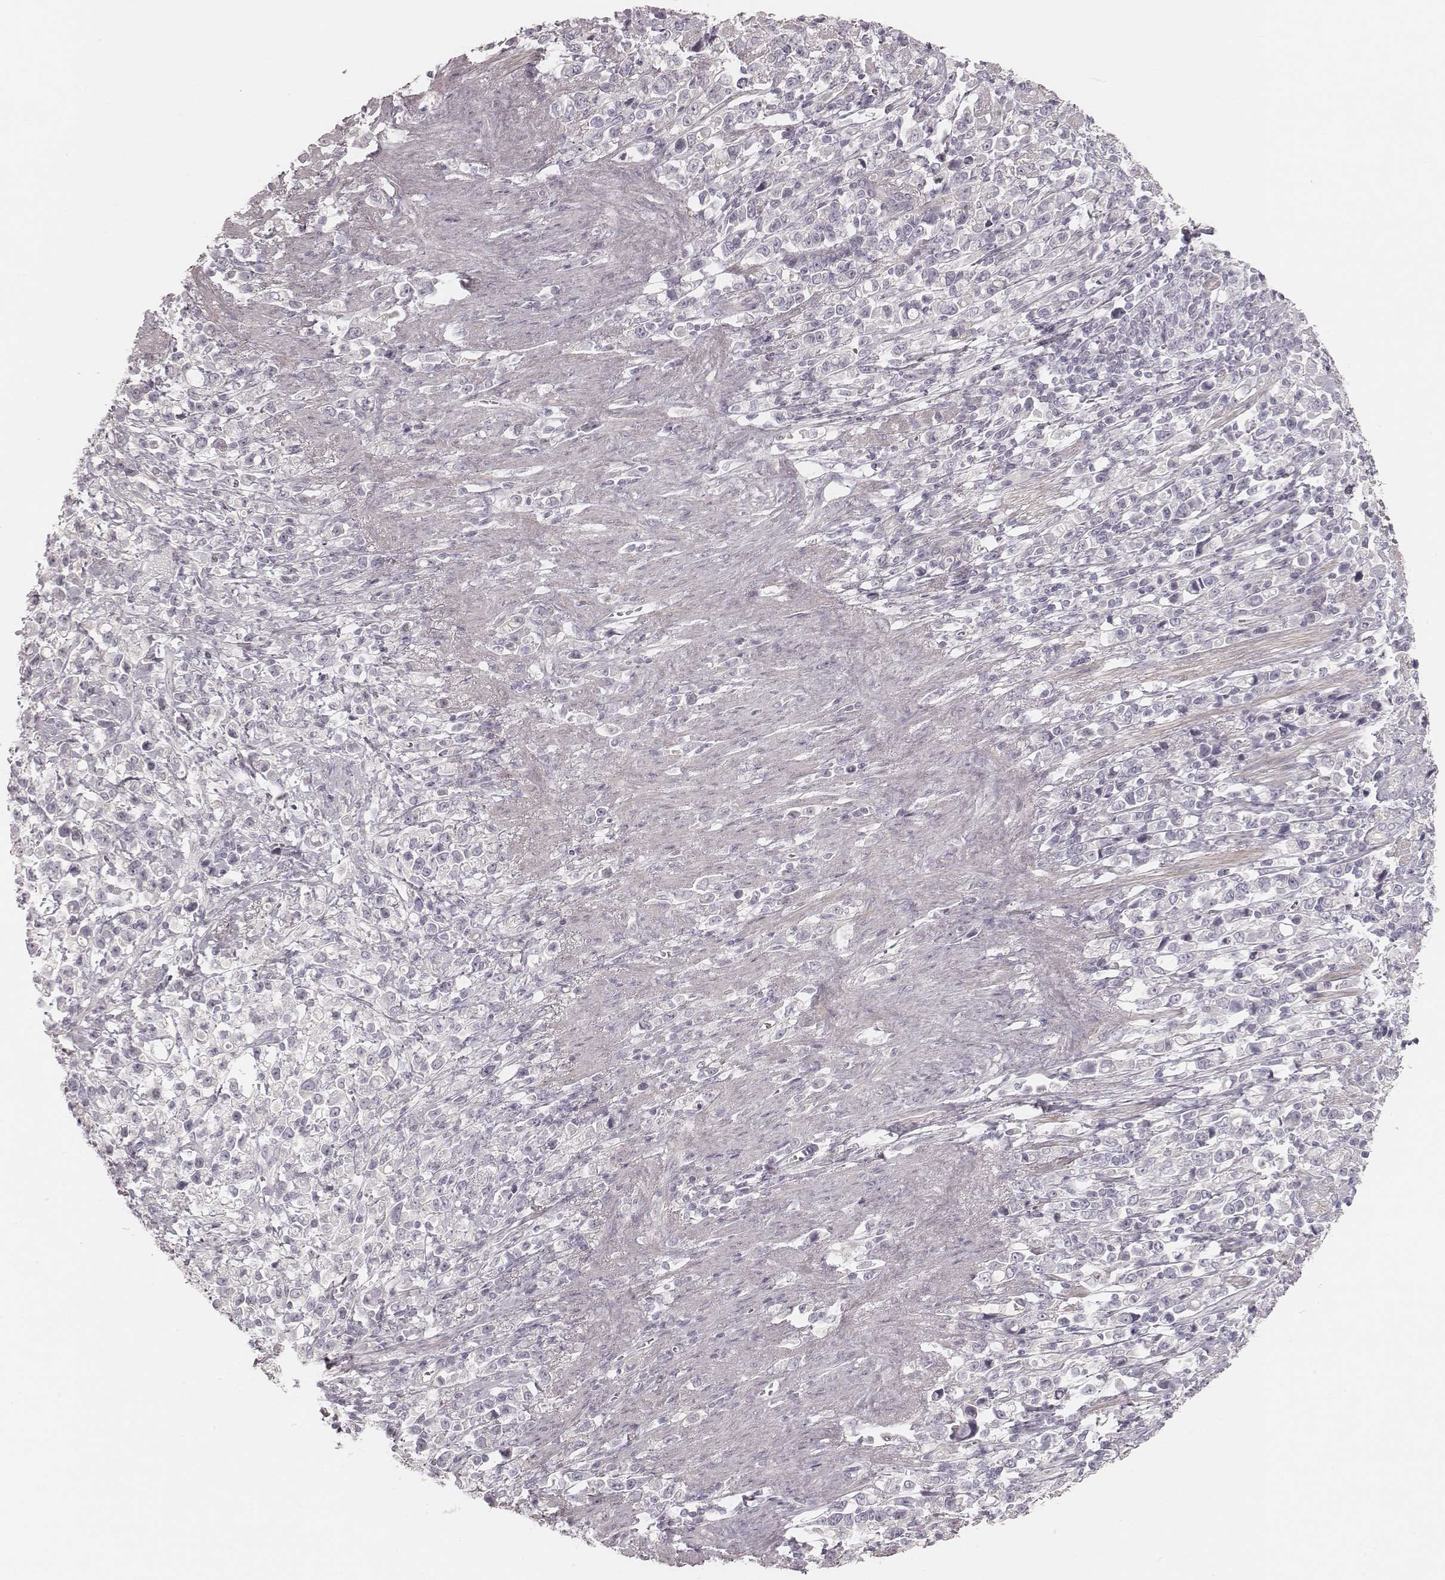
{"staining": {"intensity": "negative", "quantity": "none", "location": "none"}, "tissue": "stomach cancer", "cell_type": "Tumor cells", "image_type": "cancer", "snomed": [{"axis": "morphology", "description": "Adenocarcinoma, NOS"}, {"axis": "topography", "description": "Stomach"}], "caption": "A photomicrograph of human stomach cancer (adenocarcinoma) is negative for staining in tumor cells.", "gene": "SPATA24", "patient": {"sex": "male", "age": 63}}